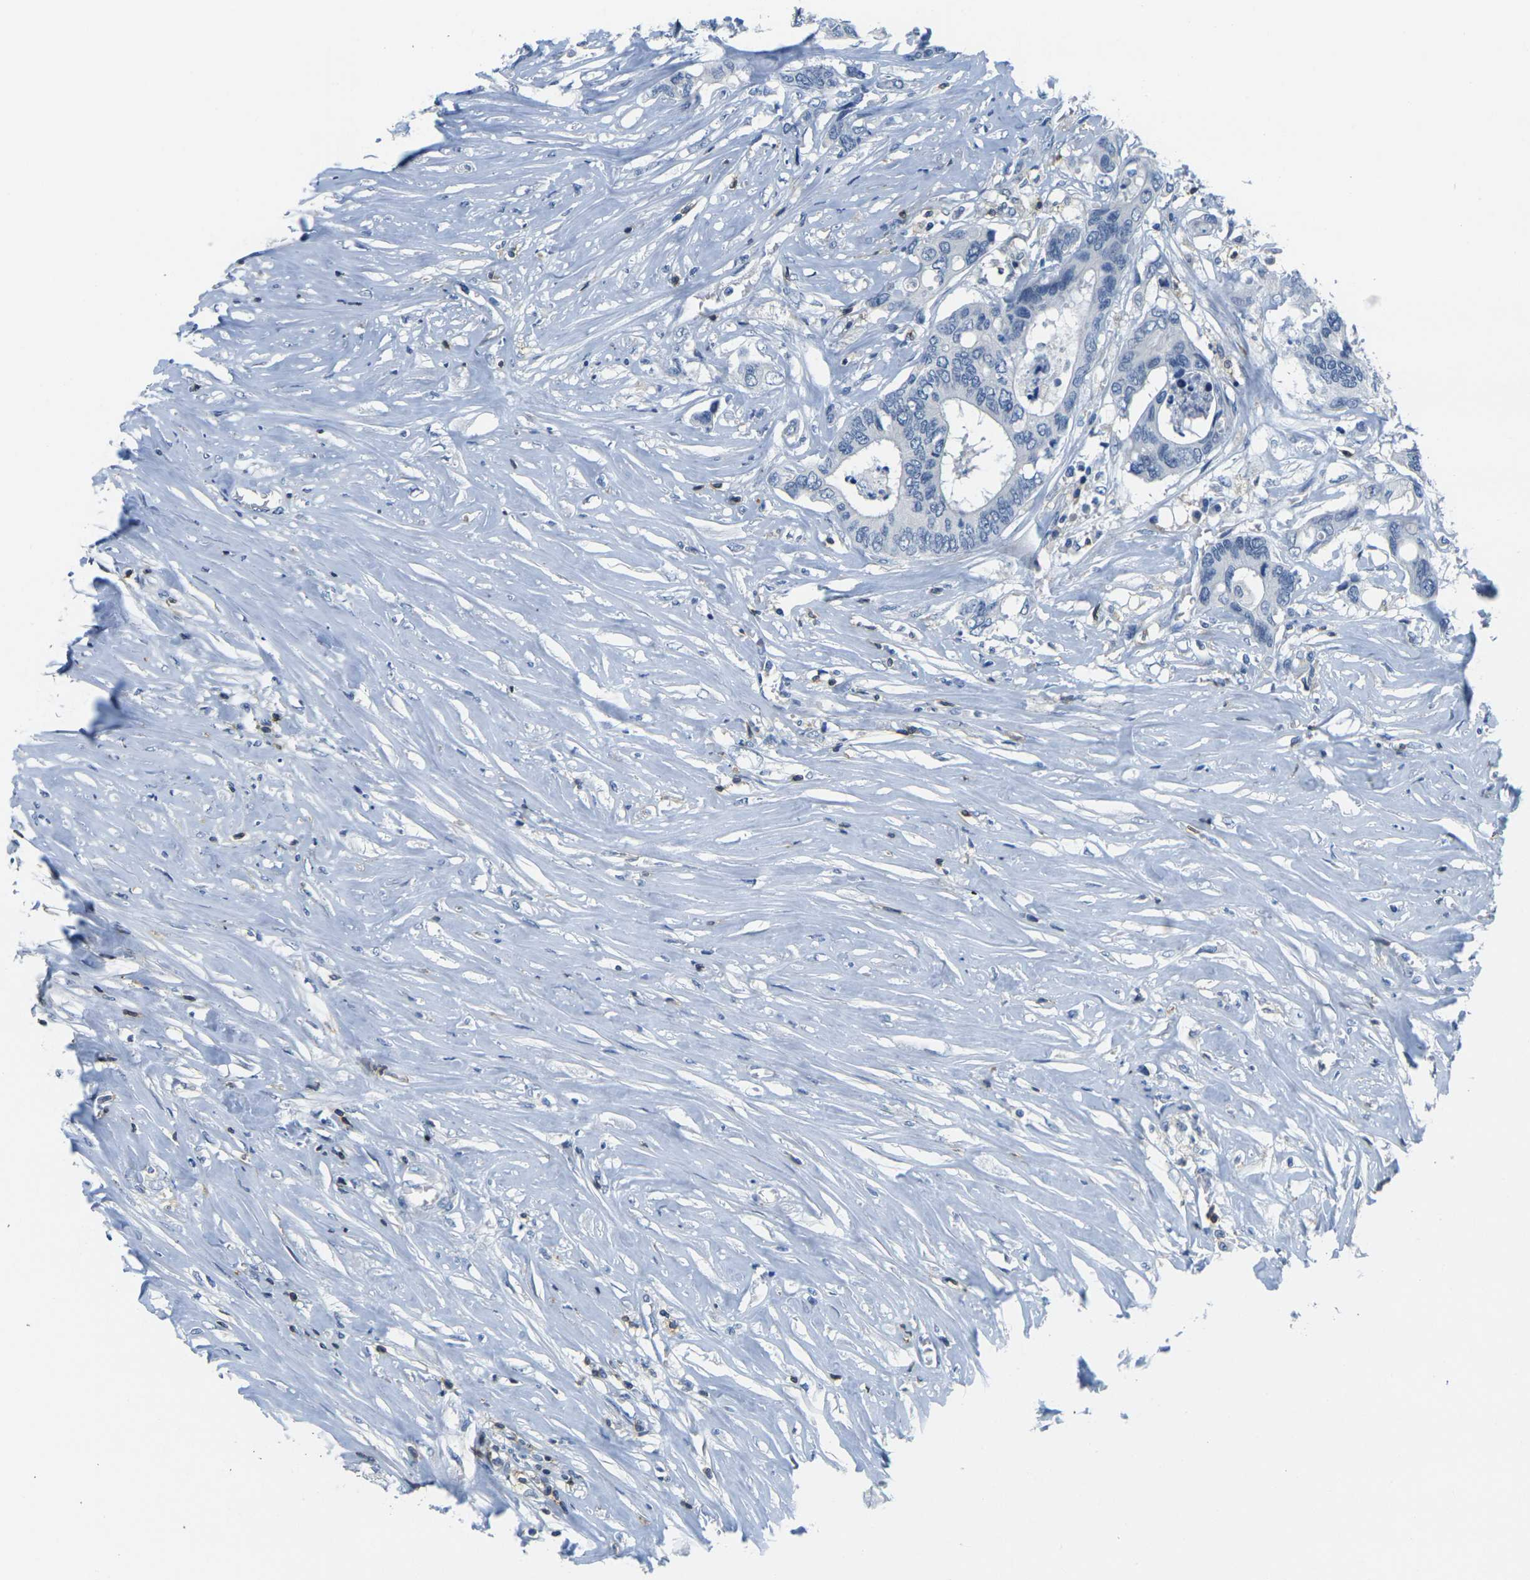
{"staining": {"intensity": "negative", "quantity": "none", "location": "none"}, "tissue": "colorectal cancer", "cell_type": "Tumor cells", "image_type": "cancer", "snomed": [{"axis": "morphology", "description": "Adenocarcinoma, NOS"}, {"axis": "topography", "description": "Rectum"}], "caption": "Colorectal cancer was stained to show a protein in brown. There is no significant expression in tumor cells.", "gene": "CD3D", "patient": {"sex": "male", "age": 55}}